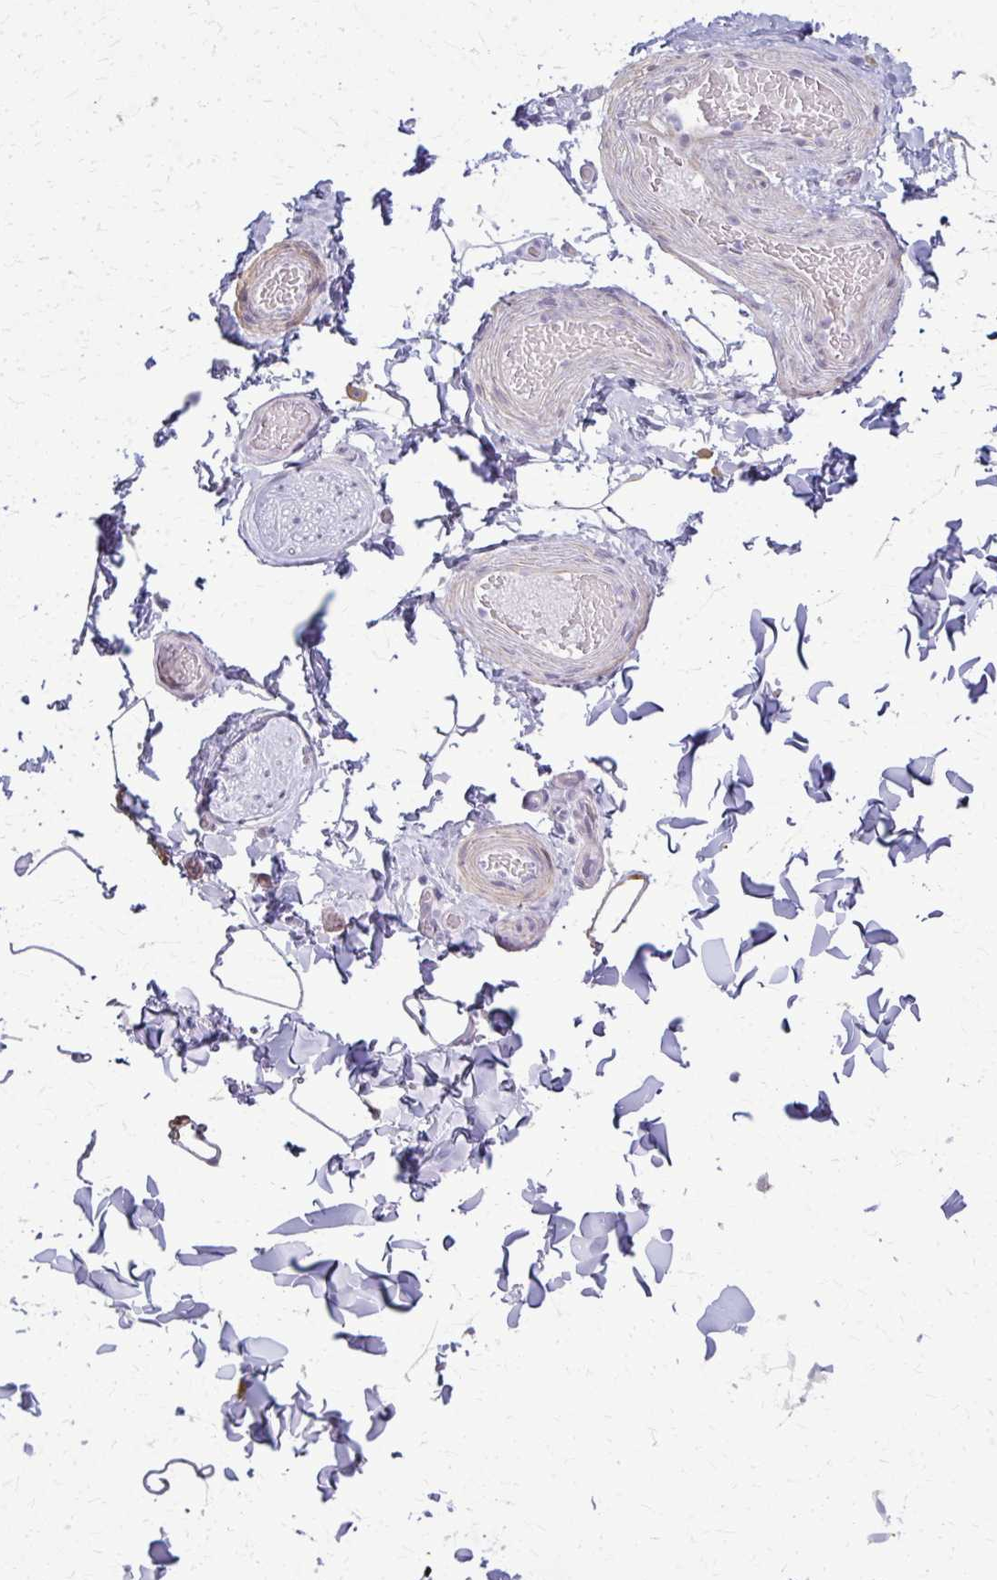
{"staining": {"intensity": "strong", "quantity": "<25%", "location": "cytoplasmic/membranous"}, "tissue": "adipose tissue", "cell_type": "Adipocytes", "image_type": "normal", "snomed": [{"axis": "morphology", "description": "Normal tissue, NOS"}, {"axis": "topography", "description": "Soft tissue"}, {"axis": "topography", "description": "Adipose tissue"}, {"axis": "topography", "description": "Vascular tissue"}, {"axis": "topography", "description": "Peripheral nerve tissue"}], "caption": "DAB immunohistochemical staining of benign adipose tissue reveals strong cytoplasmic/membranous protein positivity in about <25% of adipocytes. The staining was performed using DAB (3,3'-diaminobenzidine) to visualize the protein expression in brown, while the nuclei were stained in blue with hematoxylin (Magnification: 20x).", "gene": "CA3", "patient": {"sex": "male", "age": 29}}